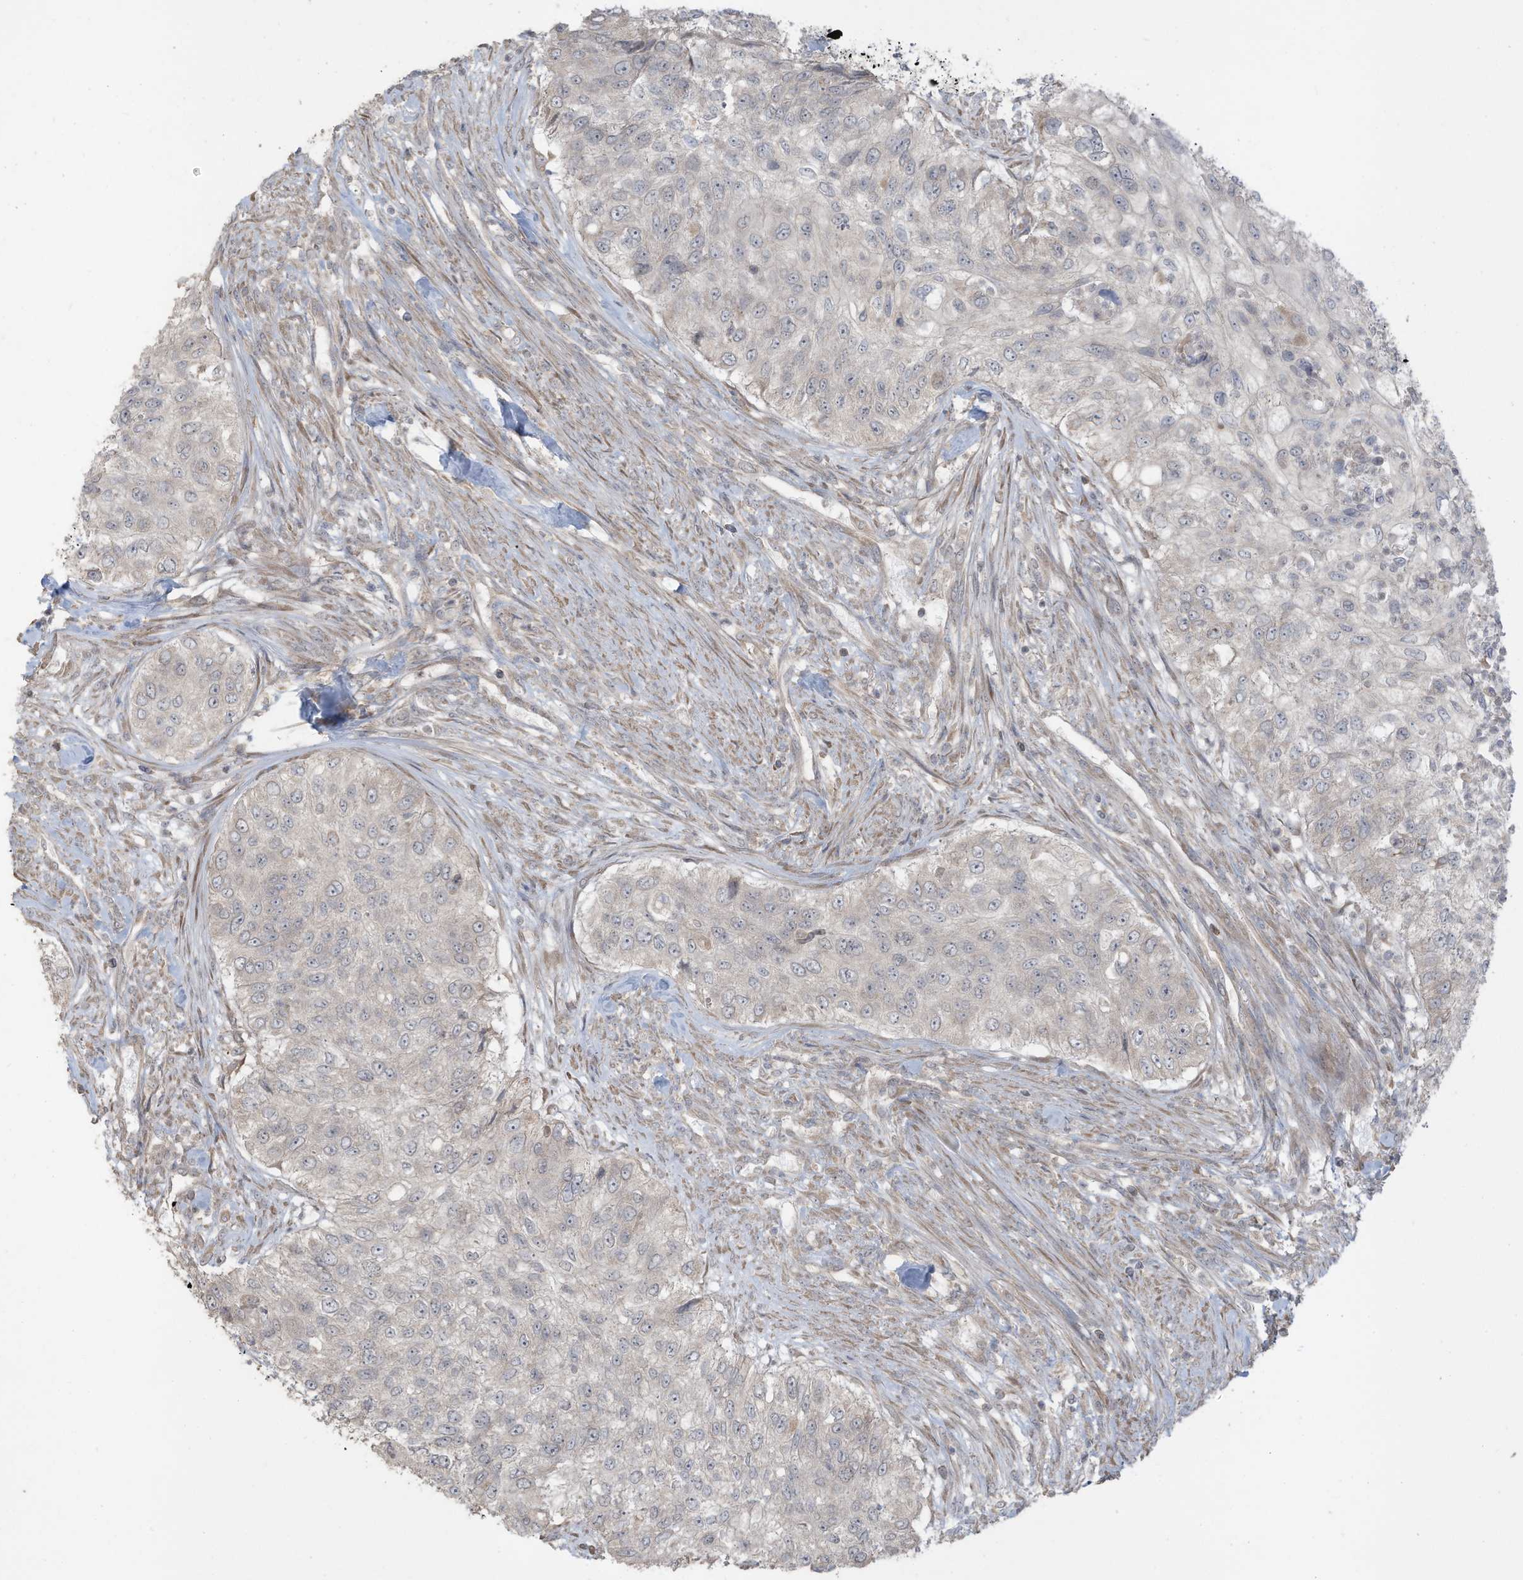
{"staining": {"intensity": "negative", "quantity": "none", "location": "none"}, "tissue": "urothelial cancer", "cell_type": "Tumor cells", "image_type": "cancer", "snomed": [{"axis": "morphology", "description": "Urothelial carcinoma, High grade"}, {"axis": "topography", "description": "Urinary bladder"}], "caption": "DAB (3,3'-diaminobenzidine) immunohistochemical staining of human urothelial cancer displays no significant positivity in tumor cells.", "gene": "MAGIX", "patient": {"sex": "female", "age": 60}}